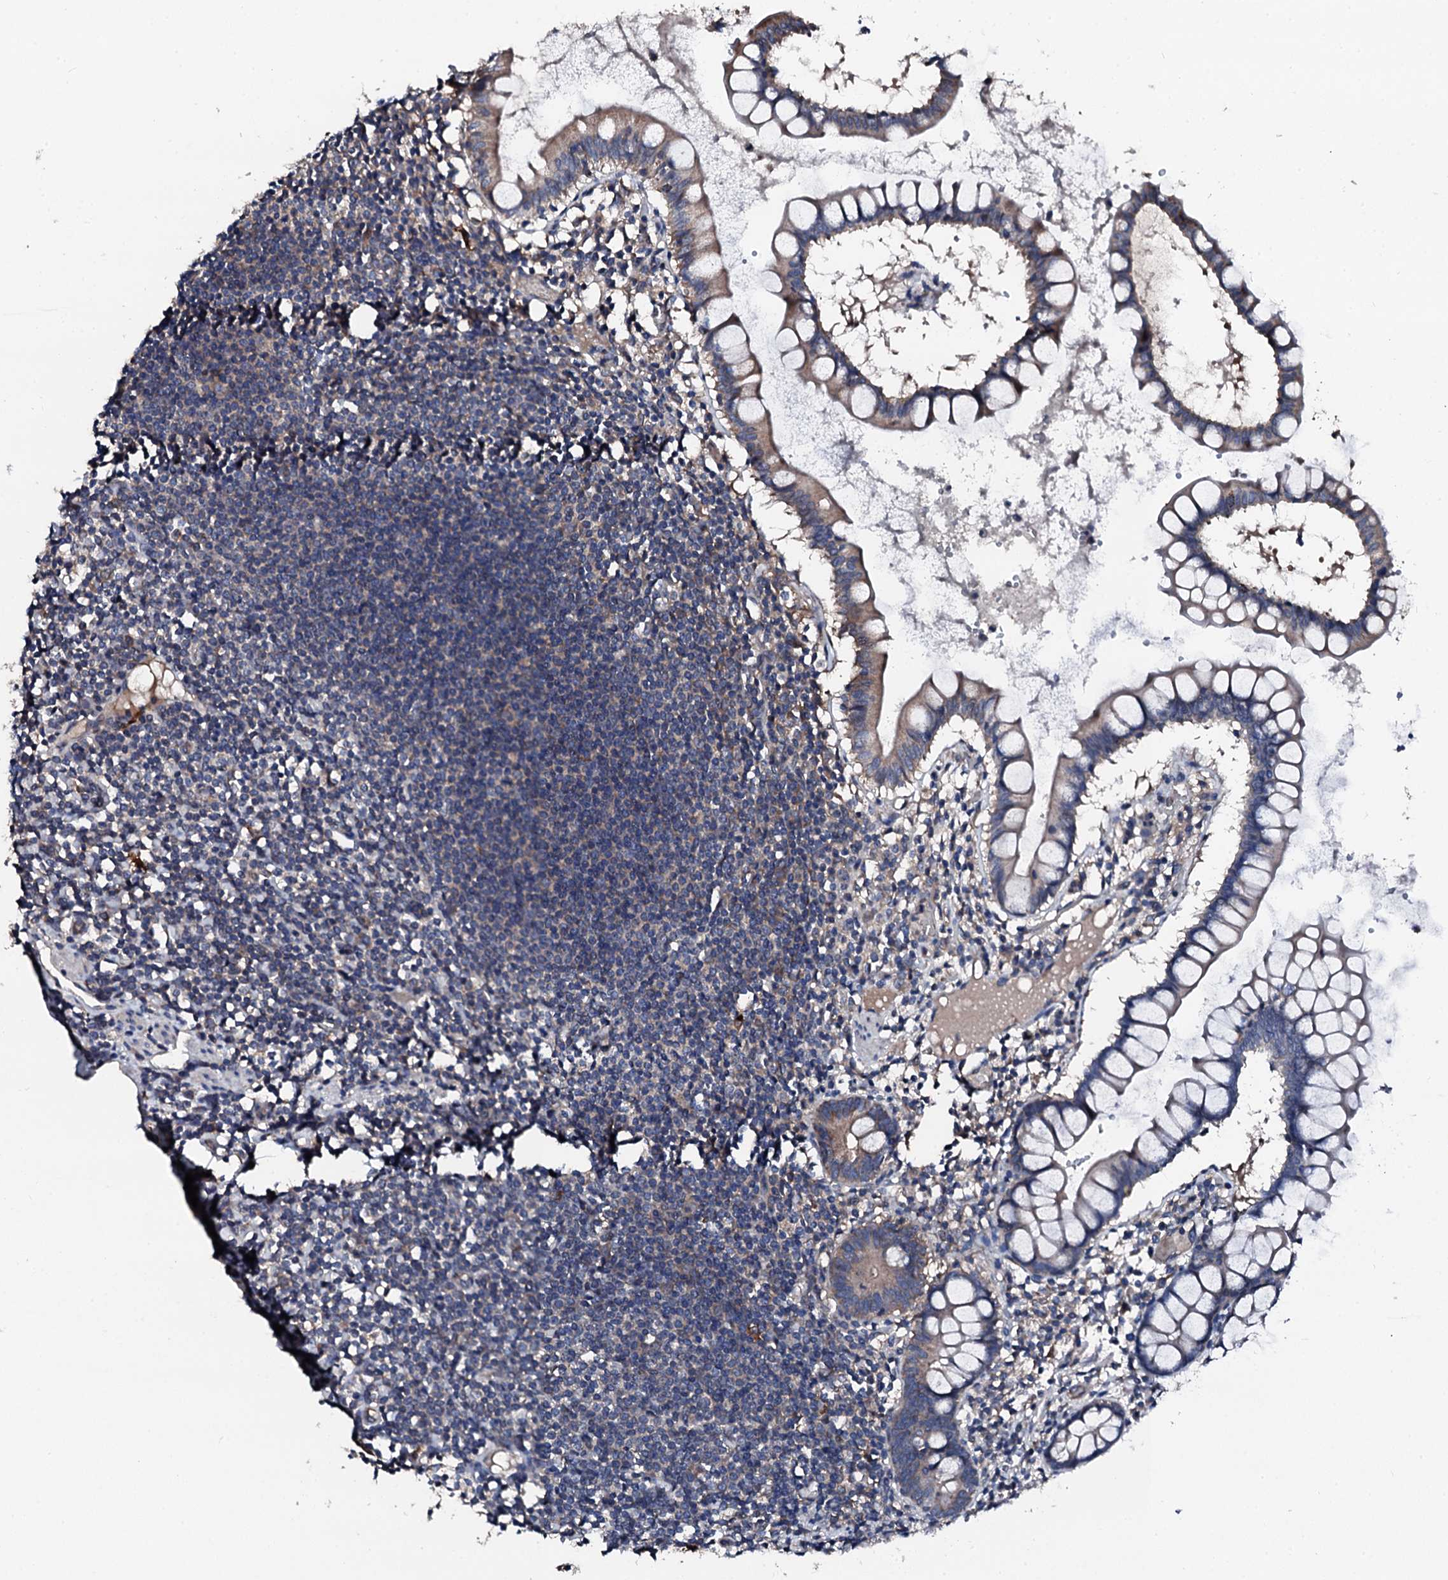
{"staining": {"intensity": "weak", "quantity": ">75%", "location": "cytoplasmic/membranous"}, "tissue": "colon", "cell_type": "Endothelial cells", "image_type": "normal", "snomed": [{"axis": "morphology", "description": "Normal tissue, NOS"}, {"axis": "morphology", "description": "Adenocarcinoma, NOS"}, {"axis": "topography", "description": "Colon"}], "caption": "Protein staining of benign colon exhibits weak cytoplasmic/membranous positivity in about >75% of endothelial cells. The staining was performed using DAB (3,3'-diaminobenzidine), with brown indicating positive protein expression. Nuclei are stained blue with hematoxylin.", "gene": "TRAFD1", "patient": {"sex": "female", "age": 55}}